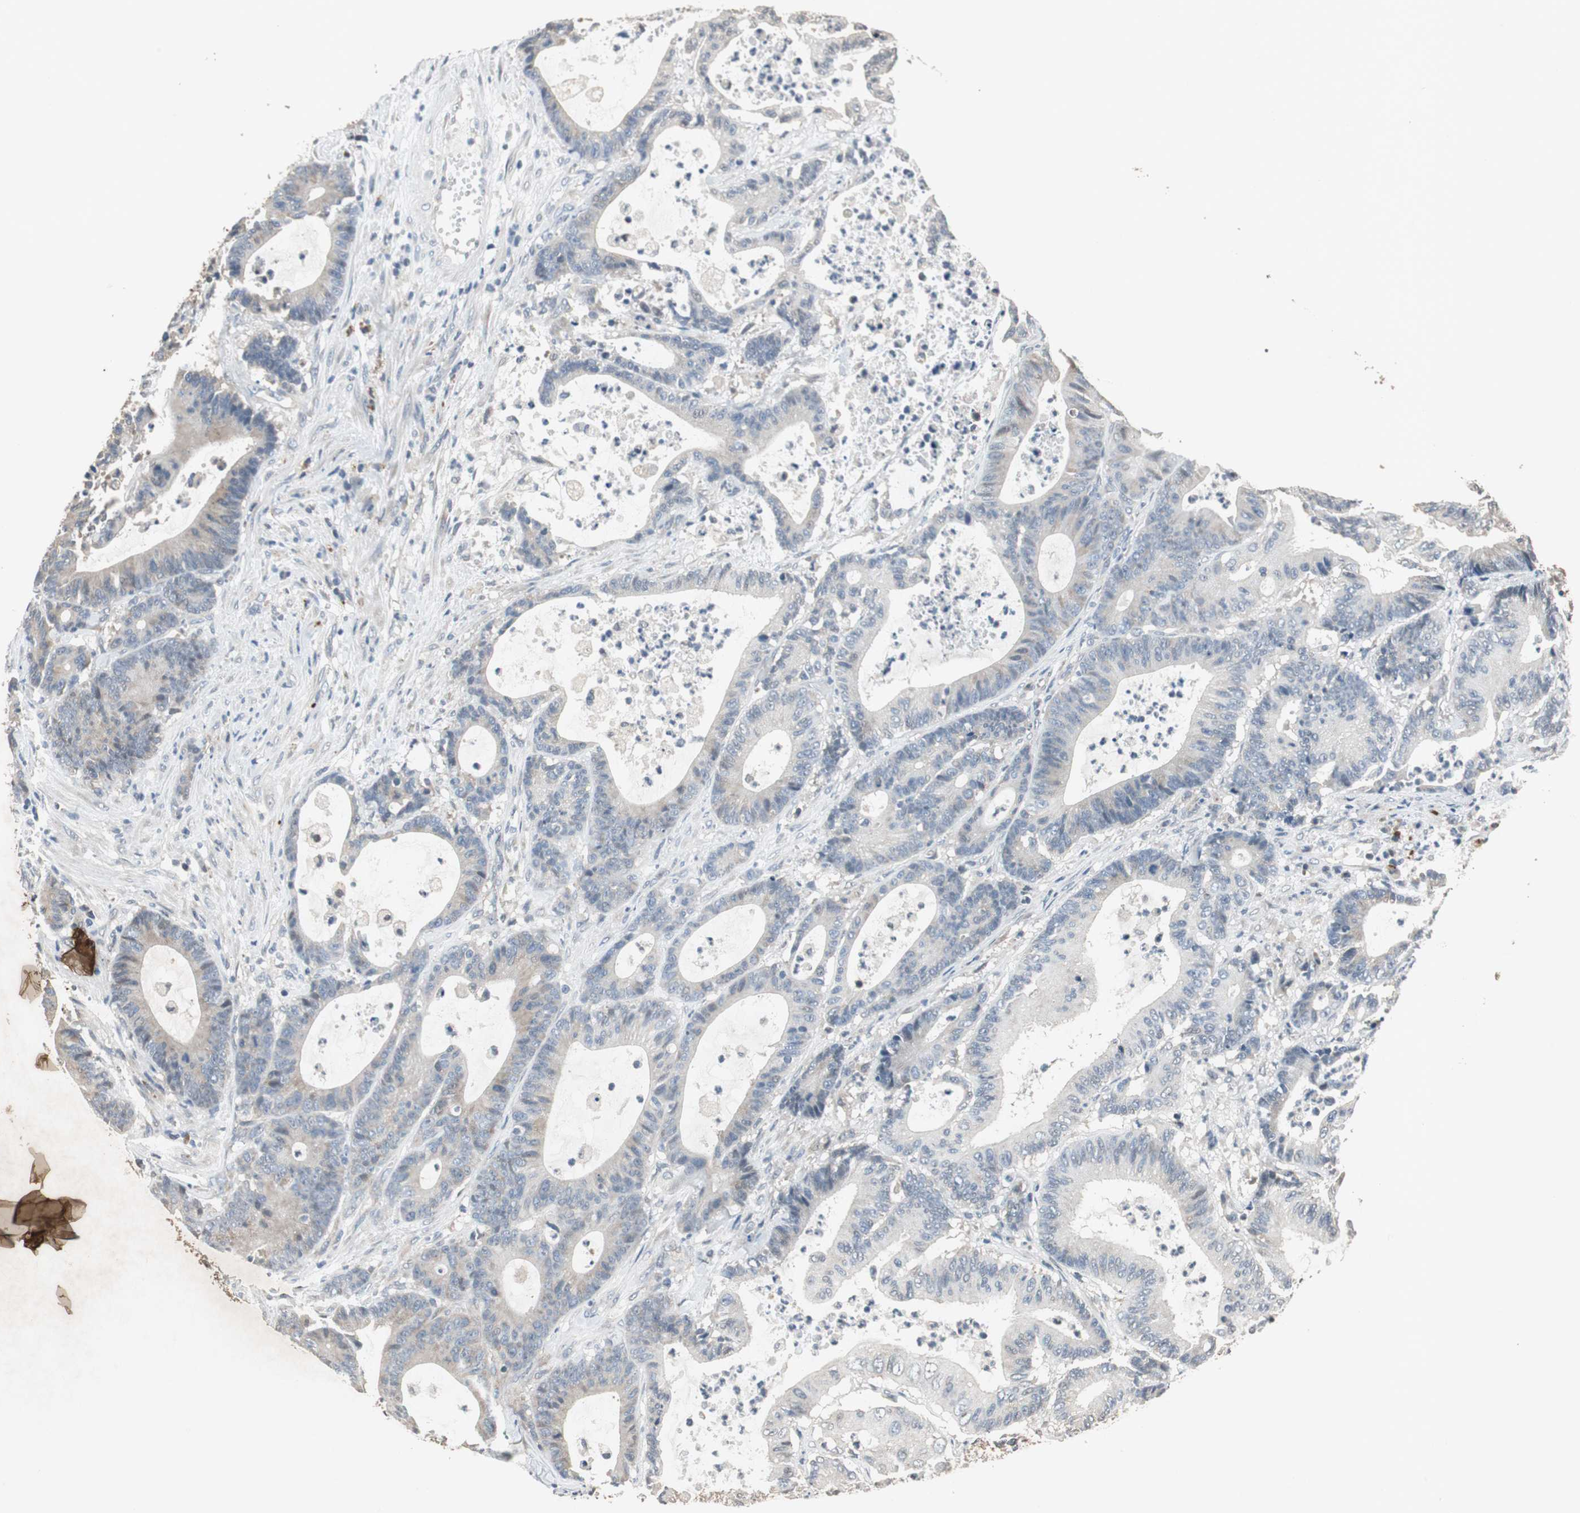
{"staining": {"intensity": "negative", "quantity": "none", "location": "none"}, "tissue": "colorectal cancer", "cell_type": "Tumor cells", "image_type": "cancer", "snomed": [{"axis": "morphology", "description": "Adenocarcinoma, NOS"}, {"axis": "topography", "description": "Colon"}], "caption": "DAB (3,3'-diaminobenzidine) immunohistochemical staining of human adenocarcinoma (colorectal) demonstrates no significant expression in tumor cells.", "gene": "PI4KB", "patient": {"sex": "female", "age": 84}}